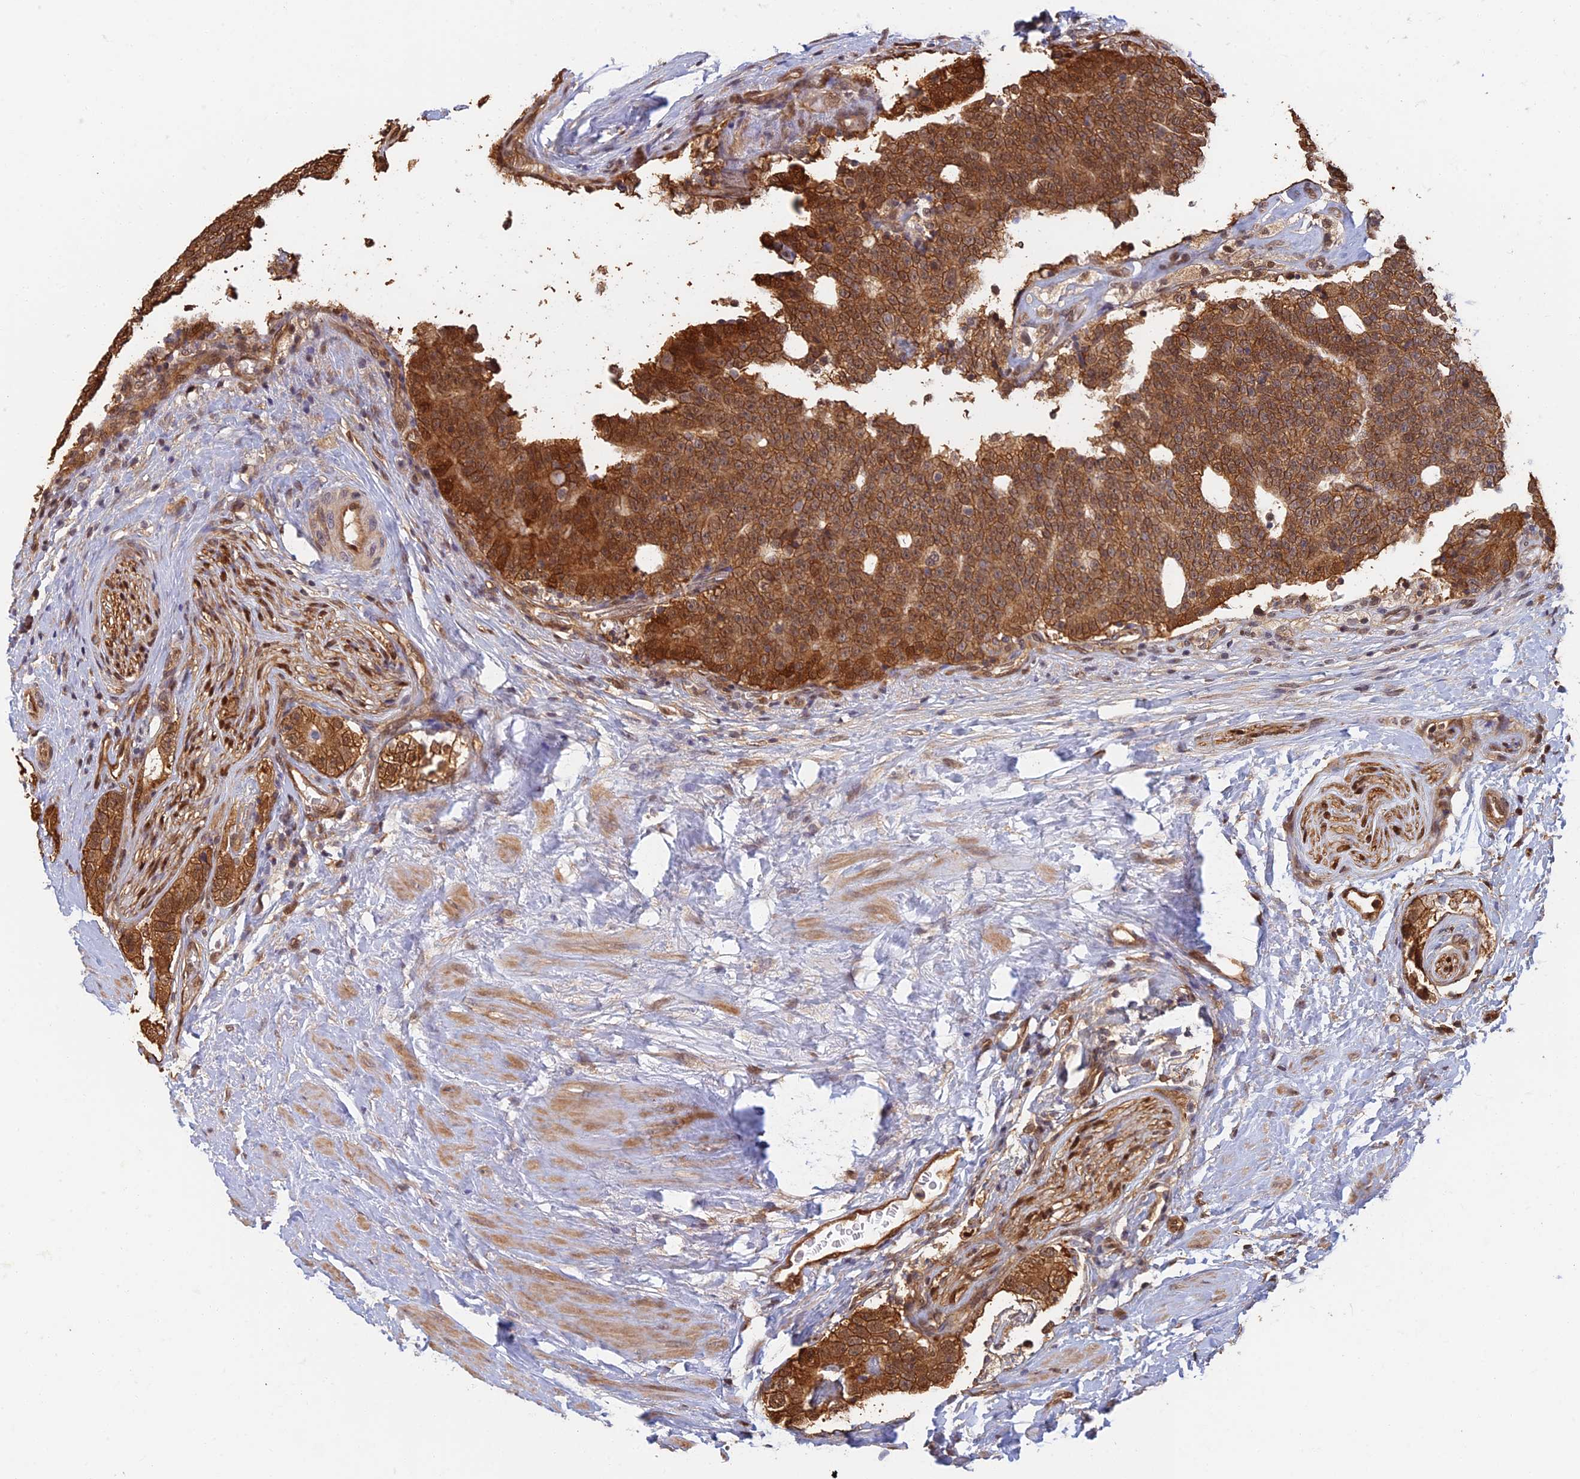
{"staining": {"intensity": "strong", "quantity": ">75%", "location": "cytoplasmic/membranous"}, "tissue": "prostate cancer", "cell_type": "Tumor cells", "image_type": "cancer", "snomed": [{"axis": "morphology", "description": "Adenocarcinoma, High grade"}, {"axis": "topography", "description": "Prostate"}], "caption": "Human prostate adenocarcinoma (high-grade) stained with a protein marker reveals strong staining in tumor cells.", "gene": "LRRN3", "patient": {"sex": "male", "age": 56}}